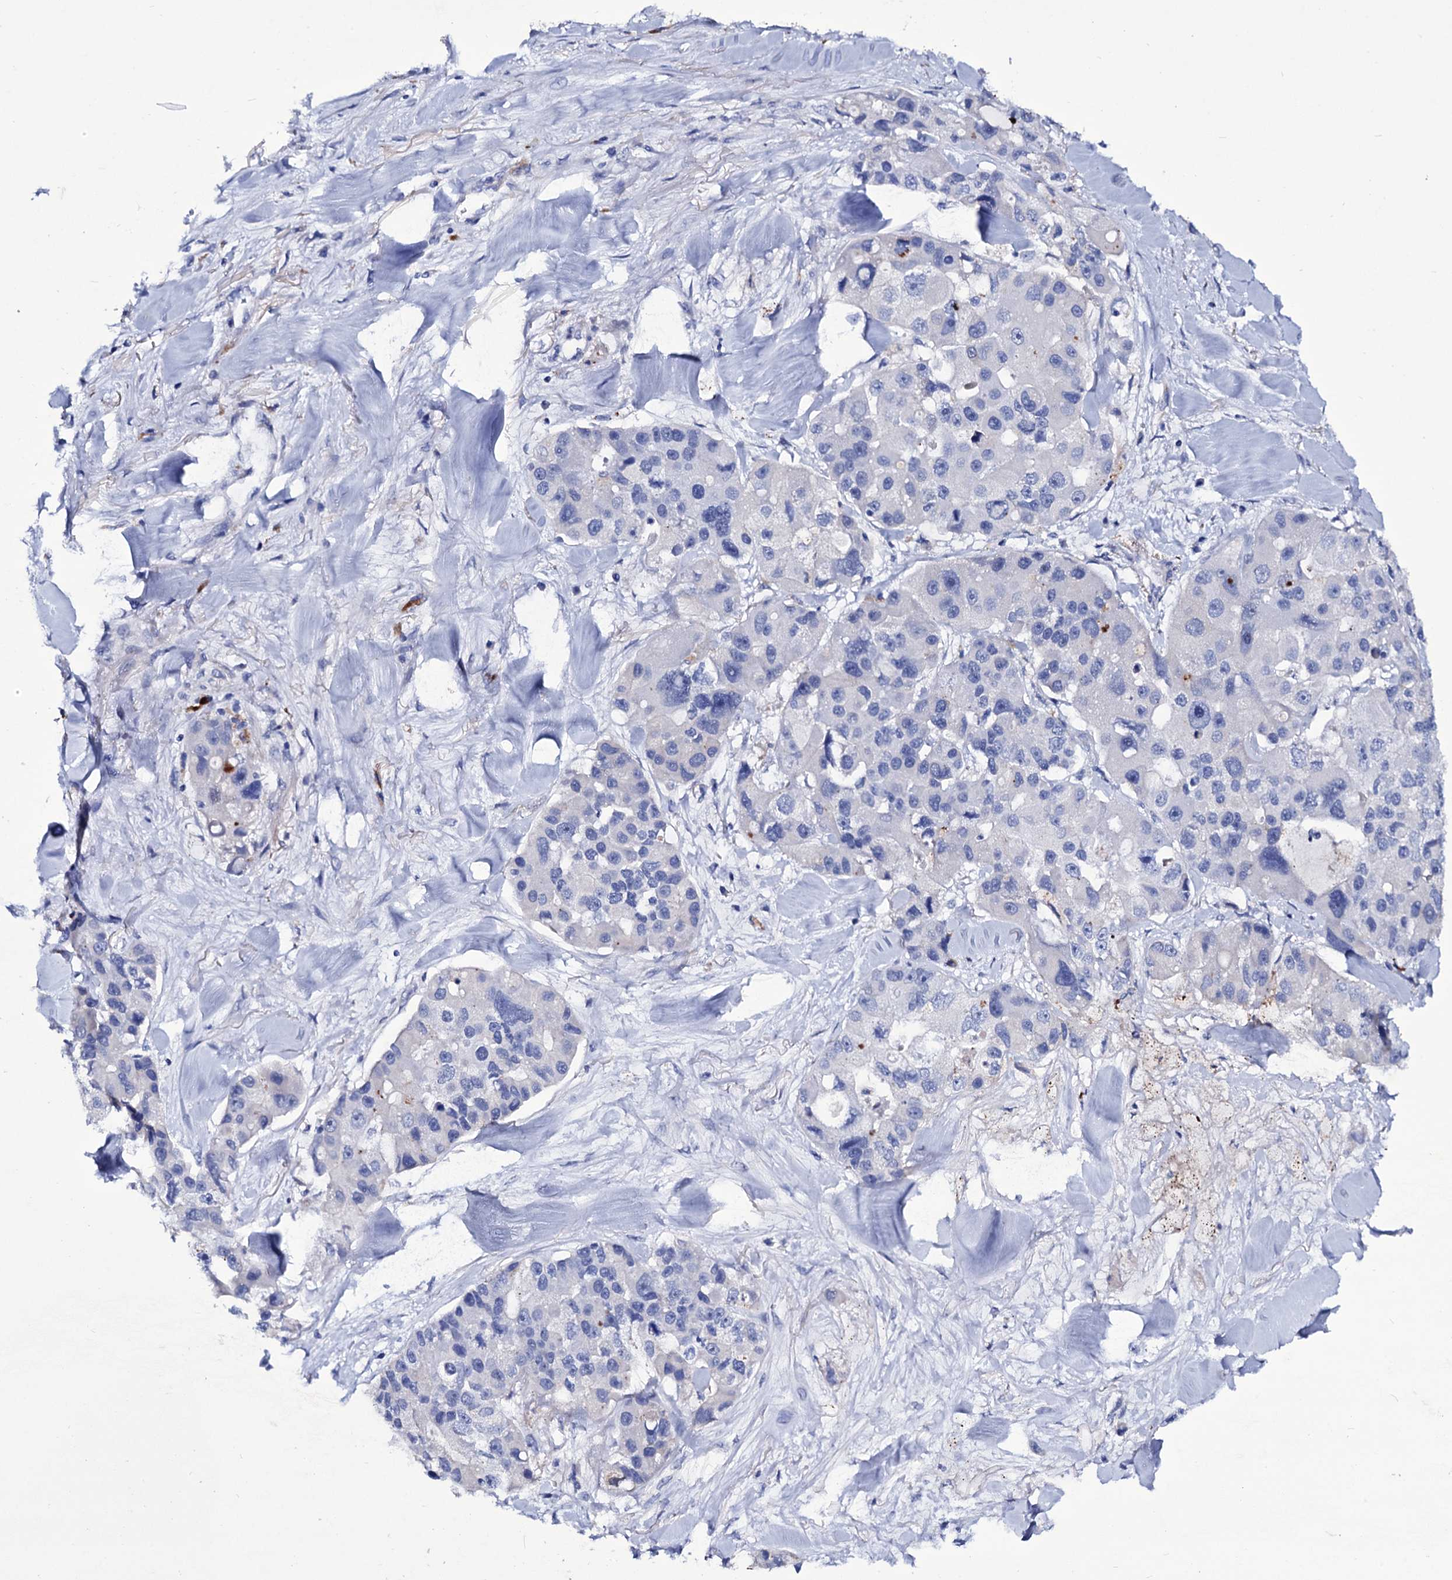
{"staining": {"intensity": "negative", "quantity": "none", "location": "none"}, "tissue": "lung cancer", "cell_type": "Tumor cells", "image_type": "cancer", "snomed": [{"axis": "morphology", "description": "Adenocarcinoma, NOS"}, {"axis": "topography", "description": "Lung"}], "caption": "Tumor cells are negative for protein expression in human lung cancer.", "gene": "AXL", "patient": {"sex": "female", "age": 54}}